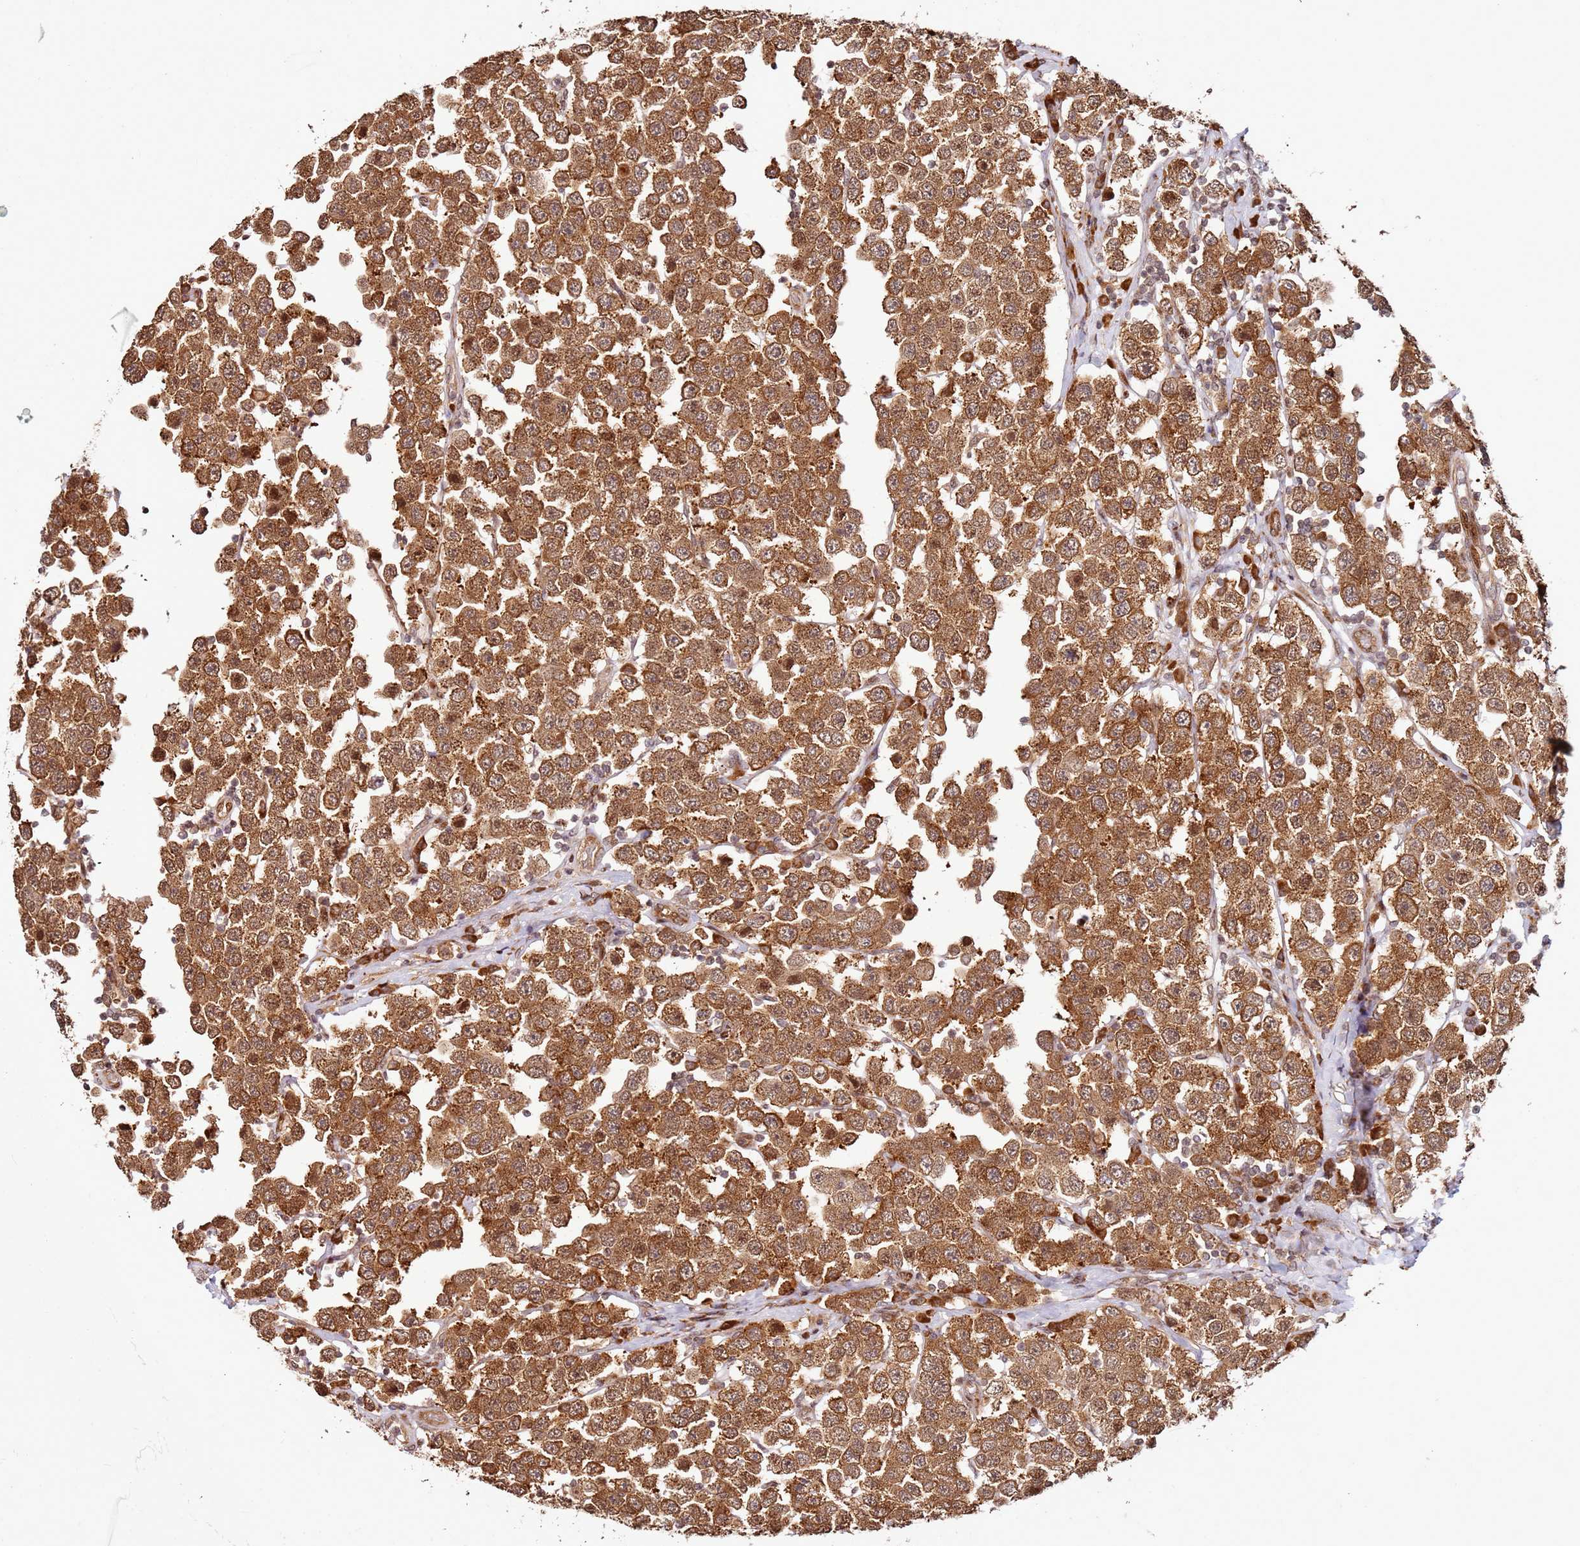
{"staining": {"intensity": "strong", "quantity": ">75%", "location": "cytoplasmic/membranous"}, "tissue": "testis cancer", "cell_type": "Tumor cells", "image_type": "cancer", "snomed": [{"axis": "morphology", "description": "Seminoma, NOS"}, {"axis": "topography", "description": "Testis"}], "caption": "Protein expression by immunohistochemistry shows strong cytoplasmic/membranous expression in approximately >75% of tumor cells in seminoma (testis).", "gene": "RPS3A", "patient": {"sex": "male", "age": 28}}